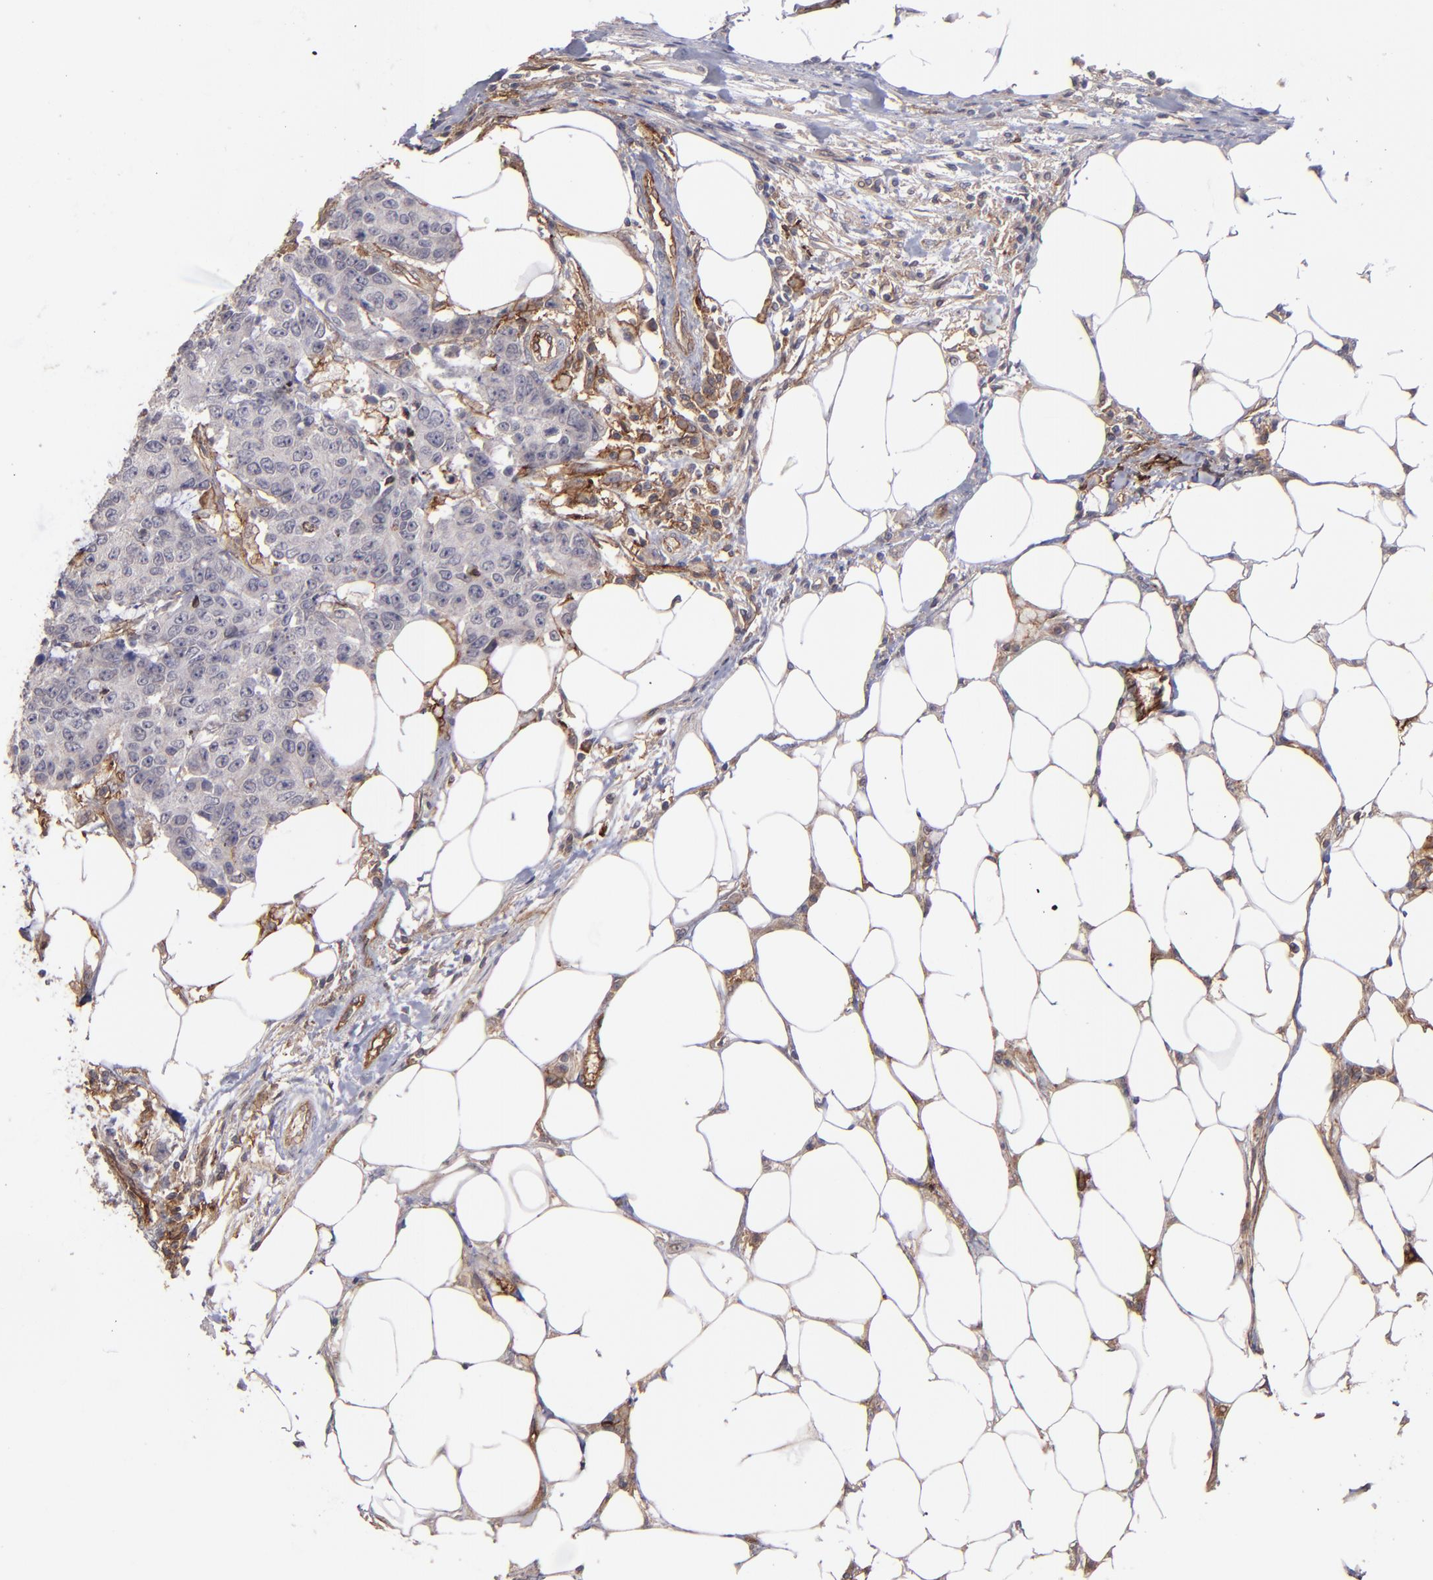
{"staining": {"intensity": "negative", "quantity": "none", "location": "none"}, "tissue": "colorectal cancer", "cell_type": "Tumor cells", "image_type": "cancer", "snomed": [{"axis": "morphology", "description": "Adenocarcinoma, NOS"}, {"axis": "topography", "description": "Colon"}], "caption": "A high-resolution image shows IHC staining of colorectal adenocarcinoma, which reveals no significant expression in tumor cells.", "gene": "ICAM1", "patient": {"sex": "female", "age": 86}}